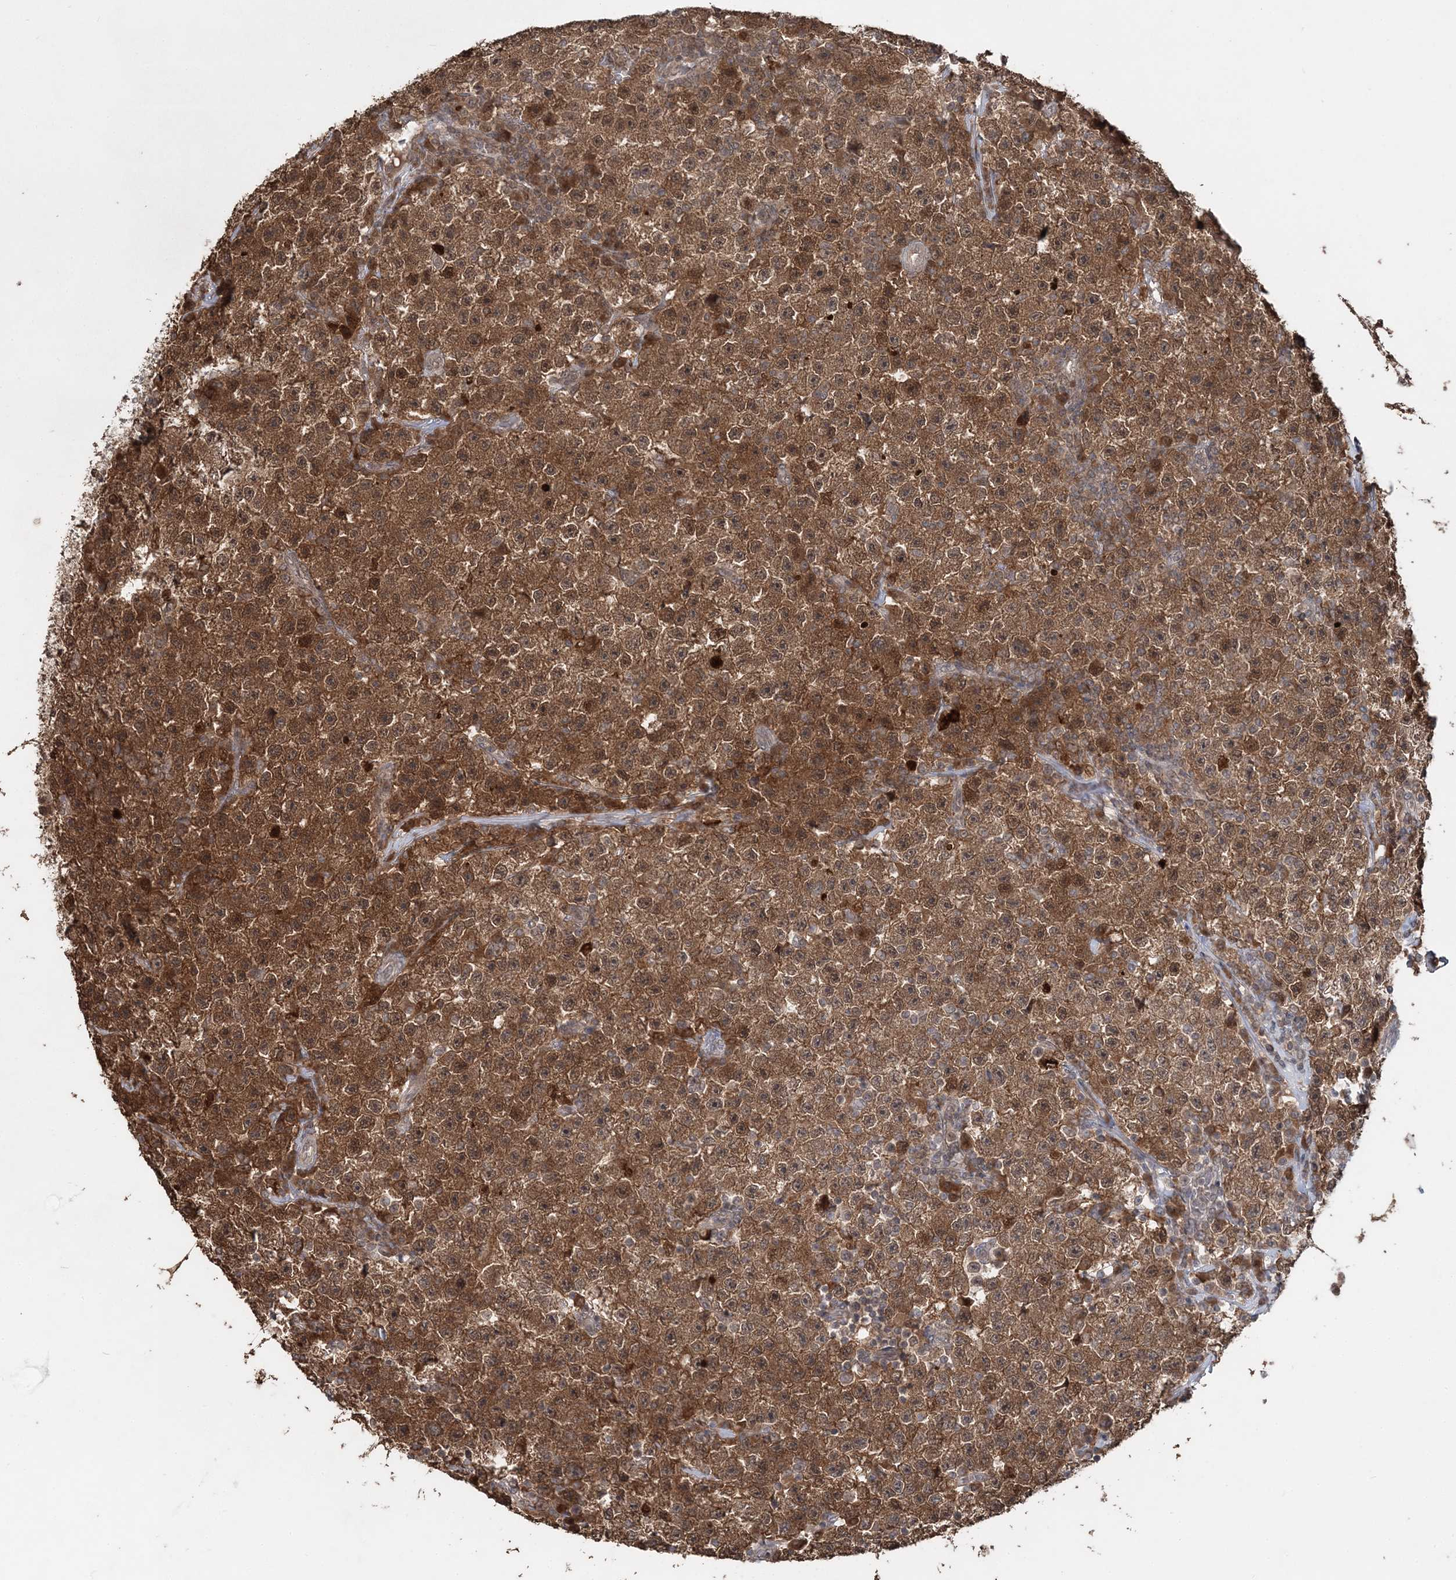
{"staining": {"intensity": "moderate", "quantity": ">75%", "location": "cytoplasmic/membranous"}, "tissue": "testis cancer", "cell_type": "Tumor cells", "image_type": "cancer", "snomed": [{"axis": "morphology", "description": "Seminoma, NOS"}, {"axis": "topography", "description": "Testis"}], "caption": "Human testis cancer (seminoma) stained with a protein marker displays moderate staining in tumor cells.", "gene": "SLU7", "patient": {"sex": "male", "age": 22}}